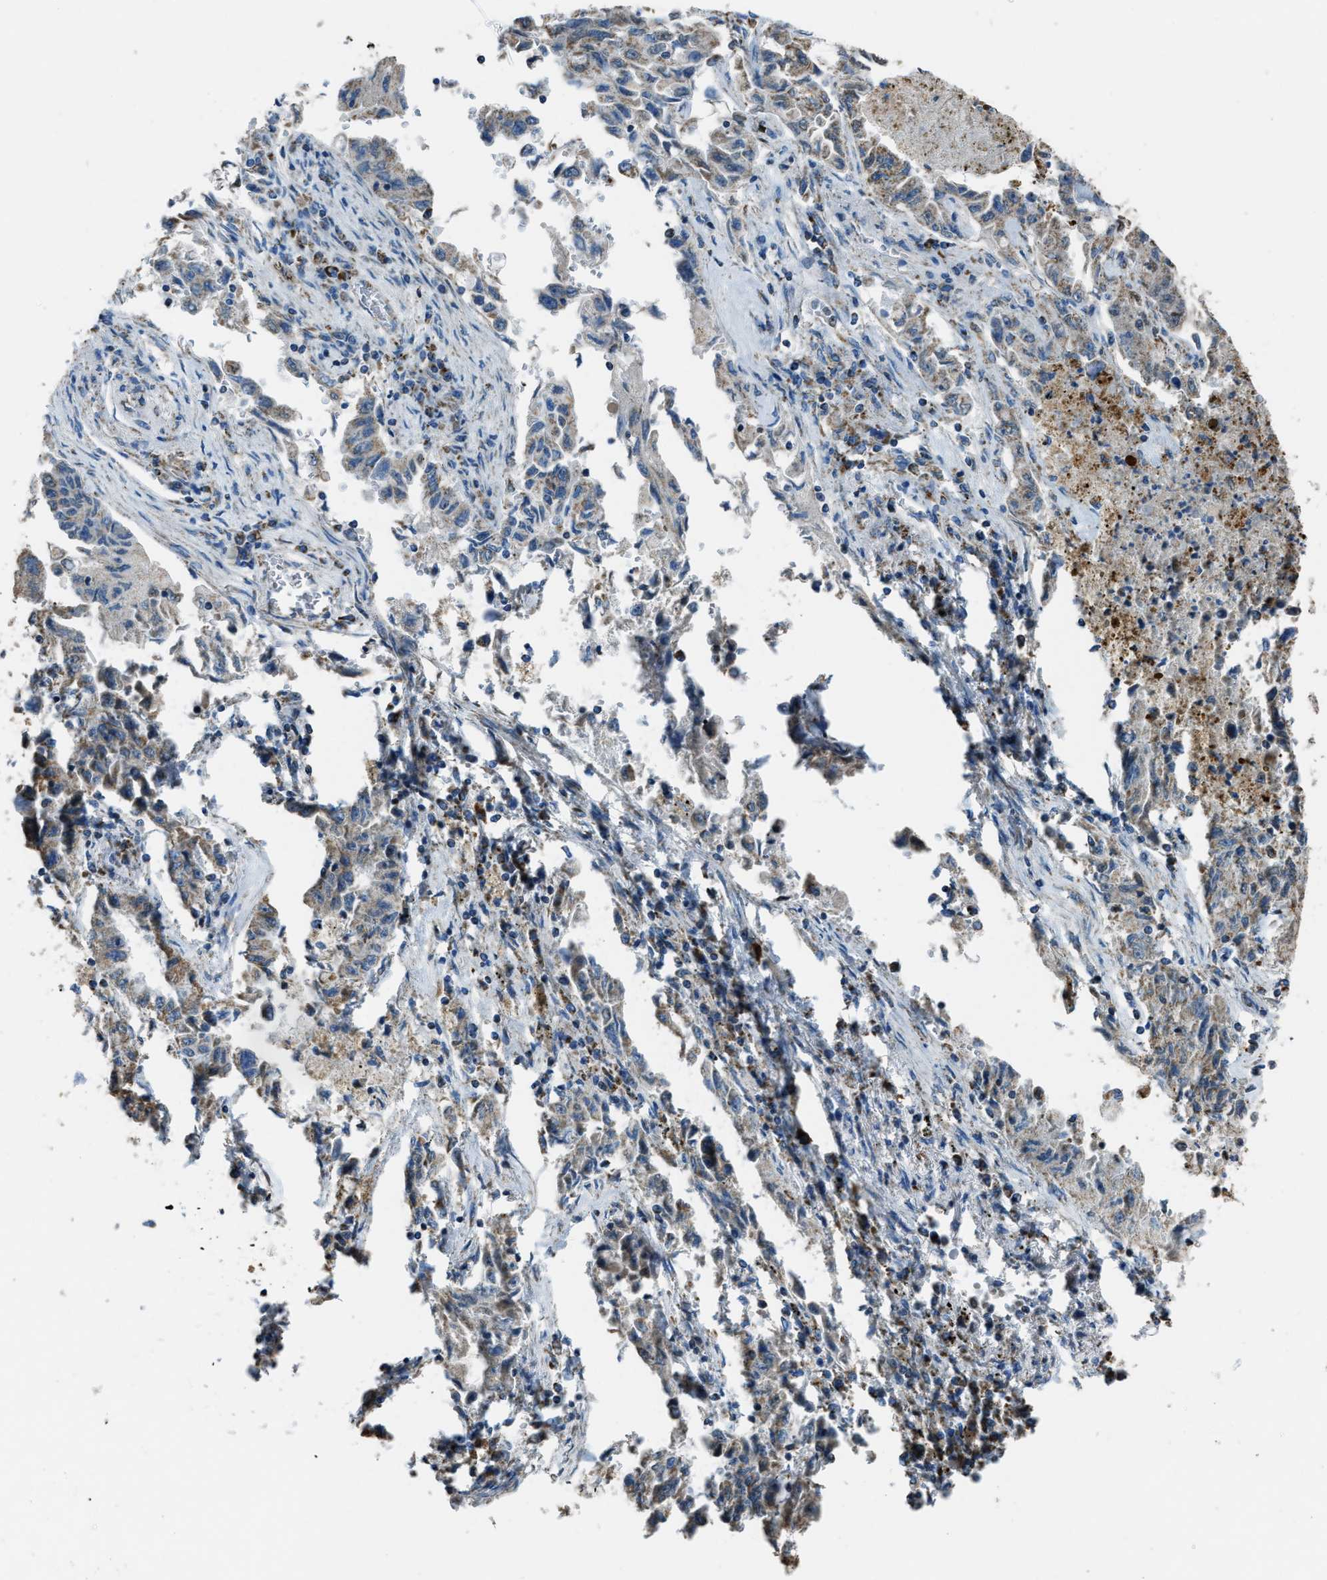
{"staining": {"intensity": "weak", "quantity": ">75%", "location": "cytoplasmic/membranous"}, "tissue": "lung cancer", "cell_type": "Tumor cells", "image_type": "cancer", "snomed": [{"axis": "morphology", "description": "Adenocarcinoma, NOS"}, {"axis": "topography", "description": "Lung"}], "caption": "Lung adenocarcinoma was stained to show a protein in brown. There is low levels of weak cytoplasmic/membranous positivity in about >75% of tumor cells.", "gene": "SLC25A11", "patient": {"sex": "female", "age": 51}}